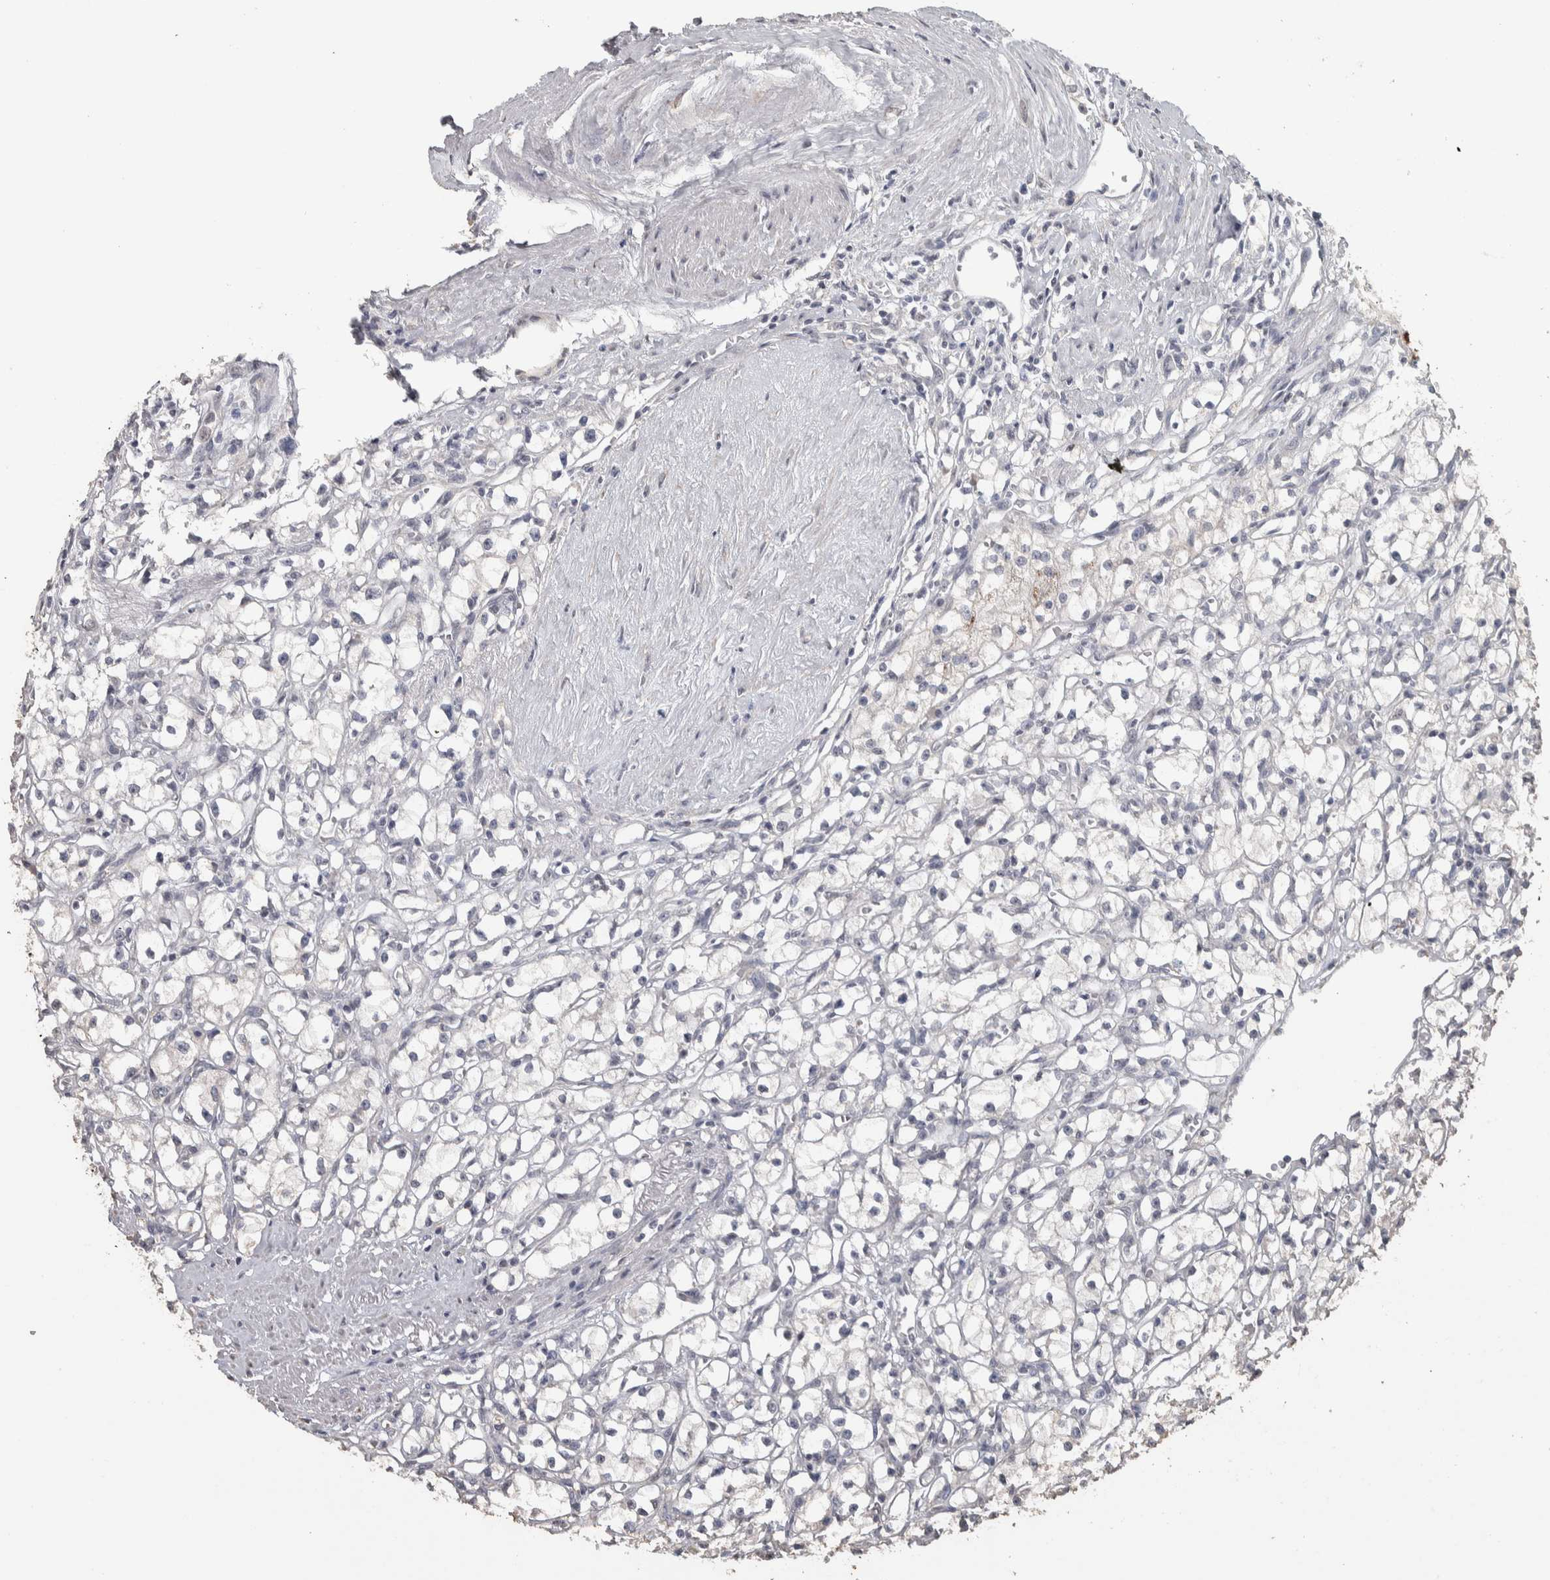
{"staining": {"intensity": "negative", "quantity": "none", "location": "none"}, "tissue": "renal cancer", "cell_type": "Tumor cells", "image_type": "cancer", "snomed": [{"axis": "morphology", "description": "Adenocarcinoma, NOS"}, {"axis": "topography", "description": "Kidney"}], "caption": "Immunohistochemistry (IHC) image of neoplastic tissue: human renal cancer stained with DAB (3,3'-diaminobenzidine) reveals no significant protein expression in tumor cells.", "gene": "NECAB1", "patient": {"sex": "male", "age": 56}}